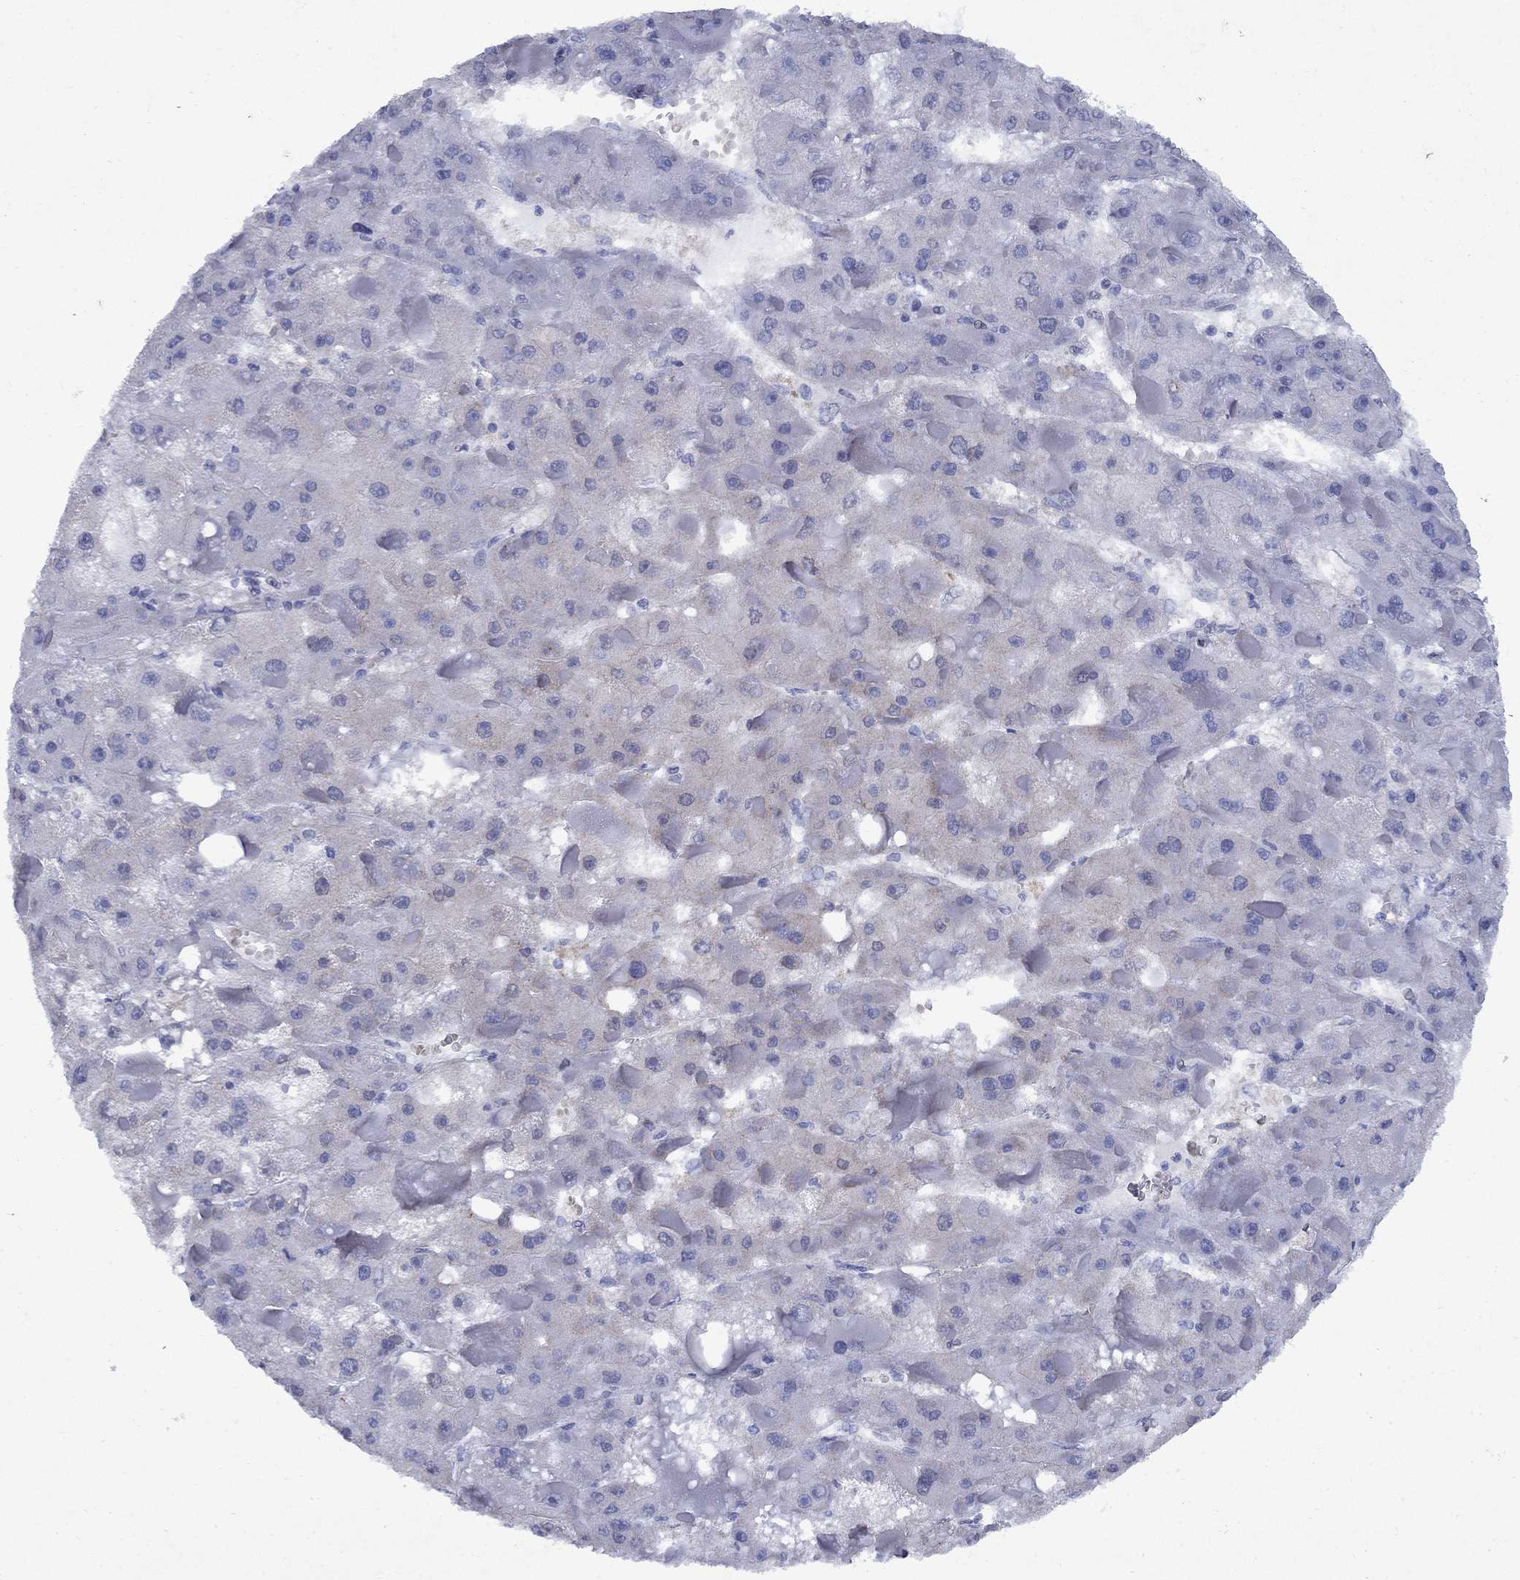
{"staining": {"intensity": "negative", "quantity": "none", "location": "none"}, "tissue": "liver cancer", "cell_type": "Tumor cells", "image_type": "cancer", "snomed": [{"axis": "morphology", "description": "Carcinoma, Hepatocellular, NOS"}, {"axis": "topography", "description": "Liver"}], "caption": "This is a image of immunohistochemistry (IHC) staining of liver cancer, which shows no positivity in tumor cells.", "gene": "STAB2", "patient": {"sex": "female", "age": 73}}